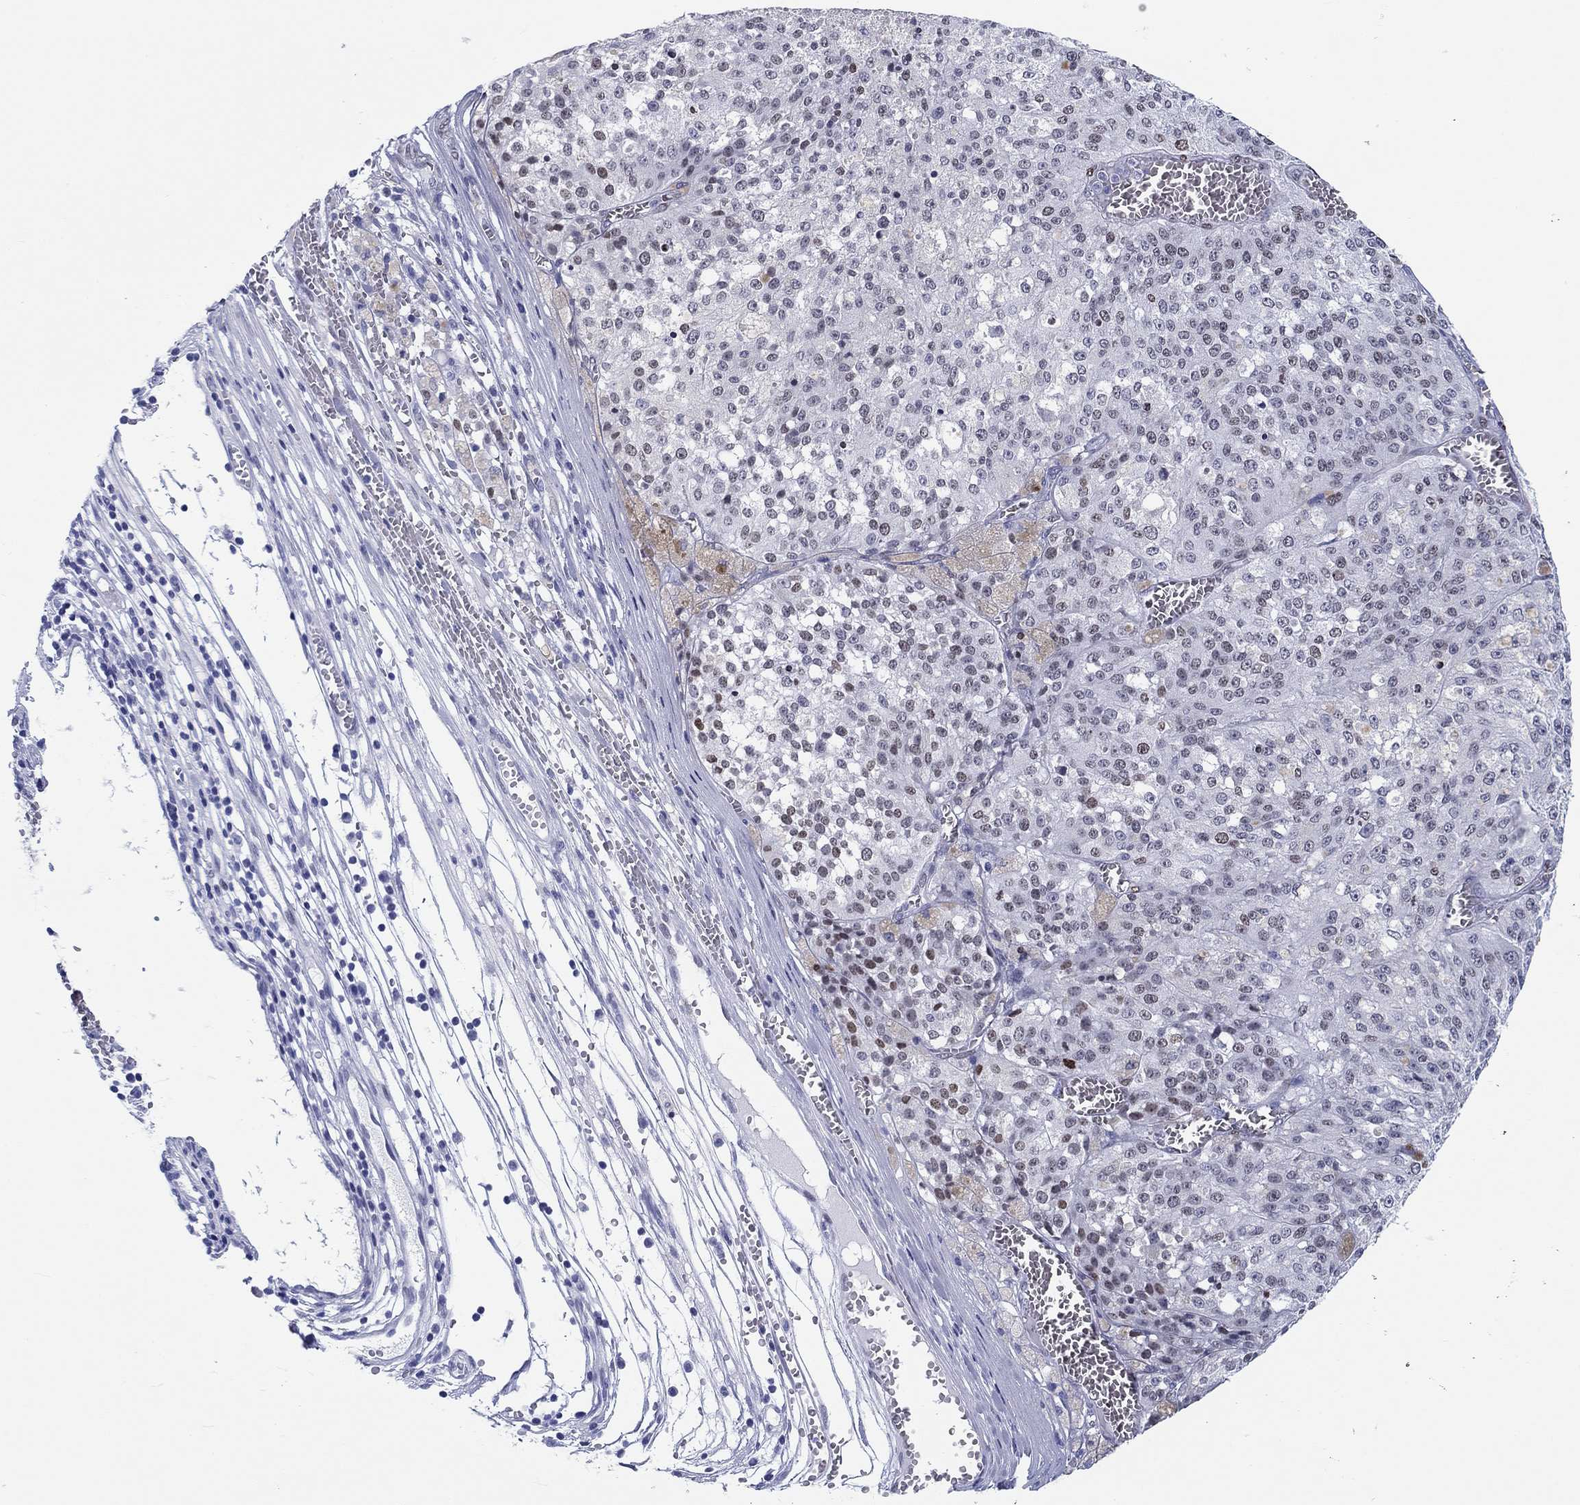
{"staining": {"intensity": "moderate", "quantity": "<25%", "location": "nuclear"}, "tissue": "melanoma", "cell_type": "Tumor cells", "image_type": "cancer", "snomed": [{"axis": "morphology", "description": "Malignant melanoma, Metastatic site"}, {"axis": "topography", "description": "Lymph node"}], "caption": "A high-resolution photomicrograph shows immunohistochemistry staining of malignant melanoma (metastatic site), which reveals moderate nuclear staining in about <25% of tumor cells. The protein of interest is shown in brown color, while the nuclei are stained blue.", "gene": "H1-1", "patient": {"sex": "female", "age": 64}}